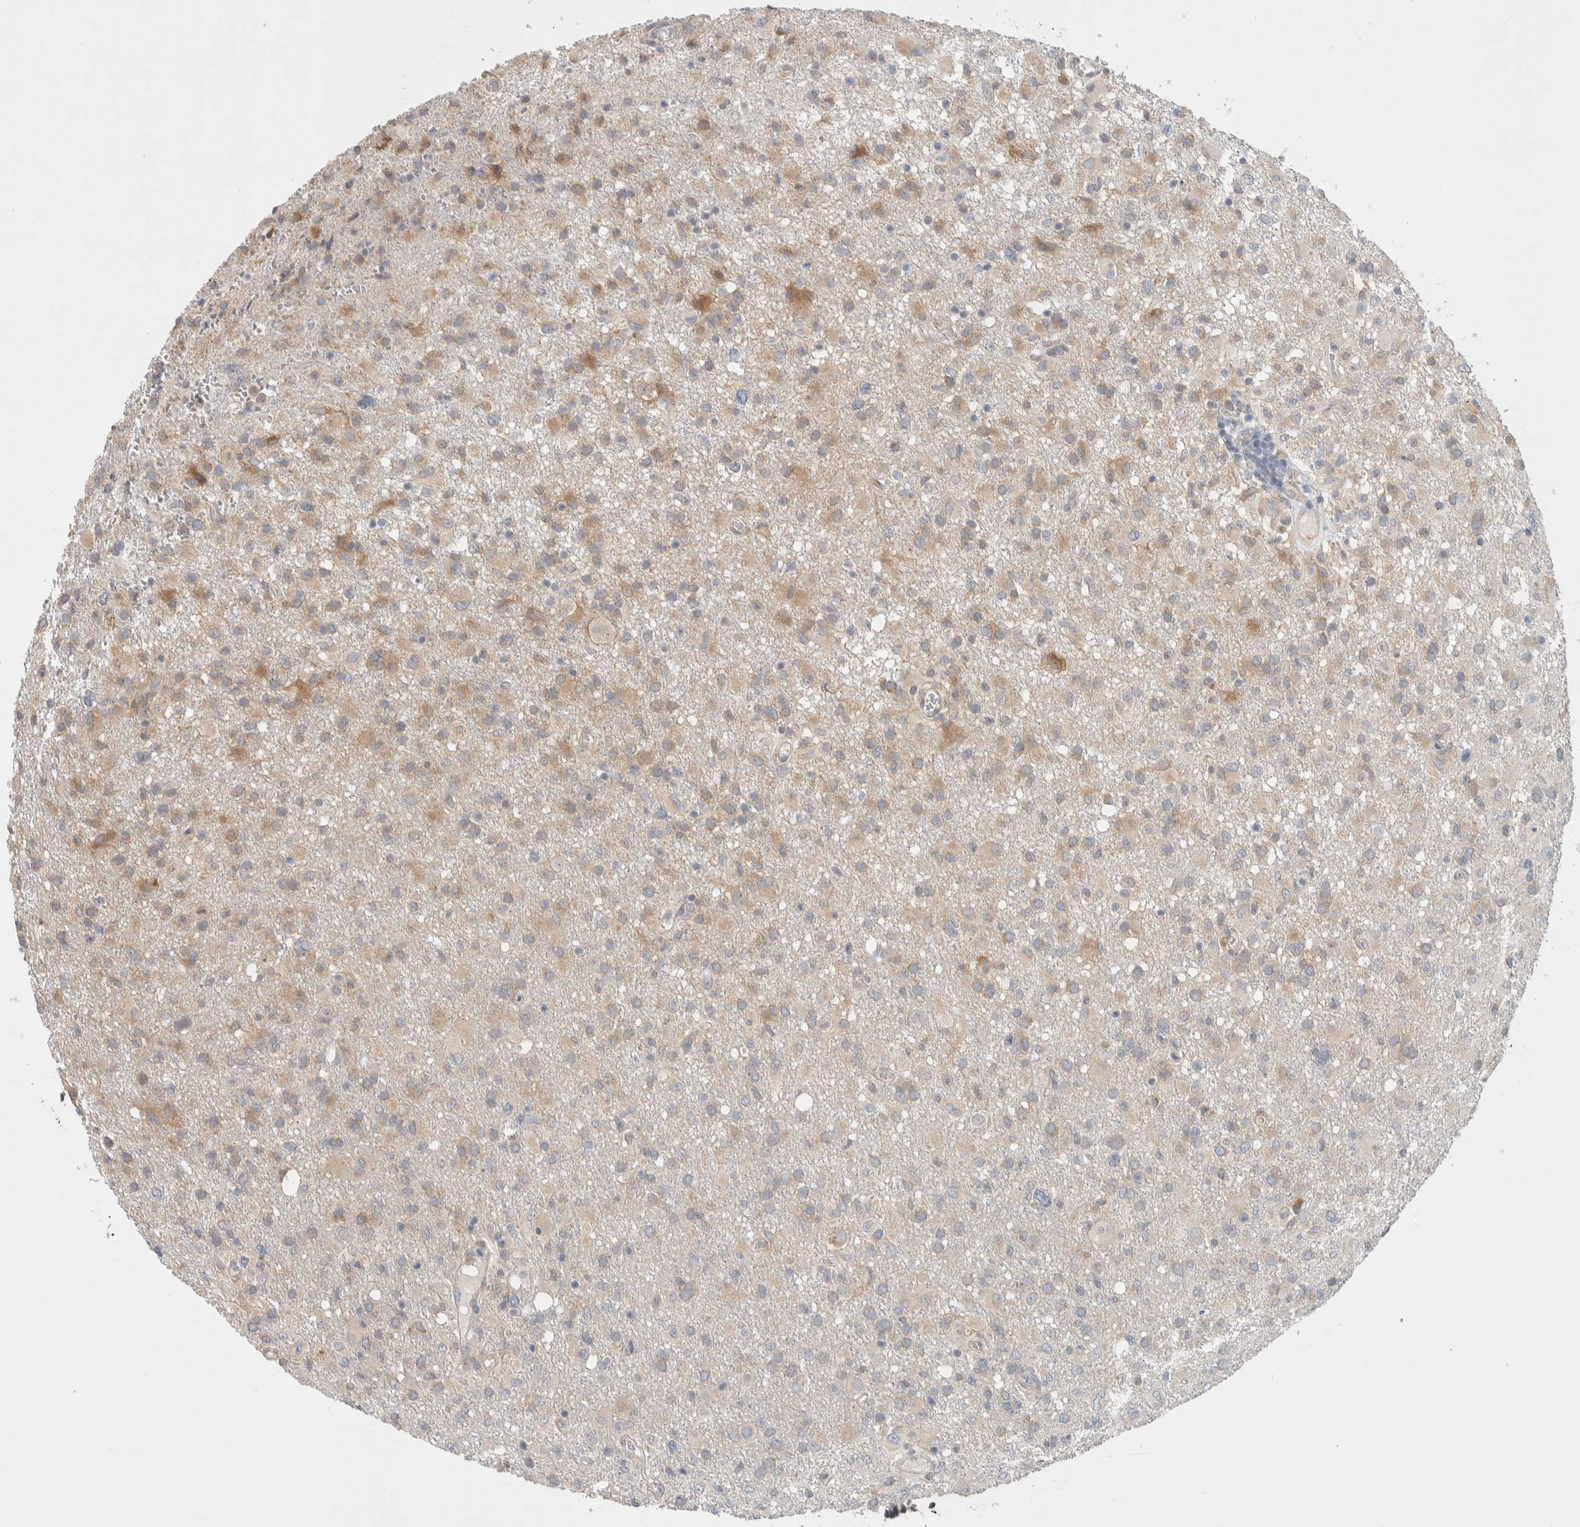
{"staining": {"intensity": "weak", "quantity": "25%-75%", "location": "cytoplasmic/membranous"}, "tissue": "glioma", "cell_type": "Tumor cells", "image_type": "cancer", "snomed": [{"axis": "morphology", "description": "Glioma, malignant, High grade"}, {"axis": "topography", "description": "Brain"}], "caption": "Human glioma stained with a protein marker exhibits weak staining in tumor cells.", "gene": "ADCY8", "patient": {"sex": "female", "age": 57}}